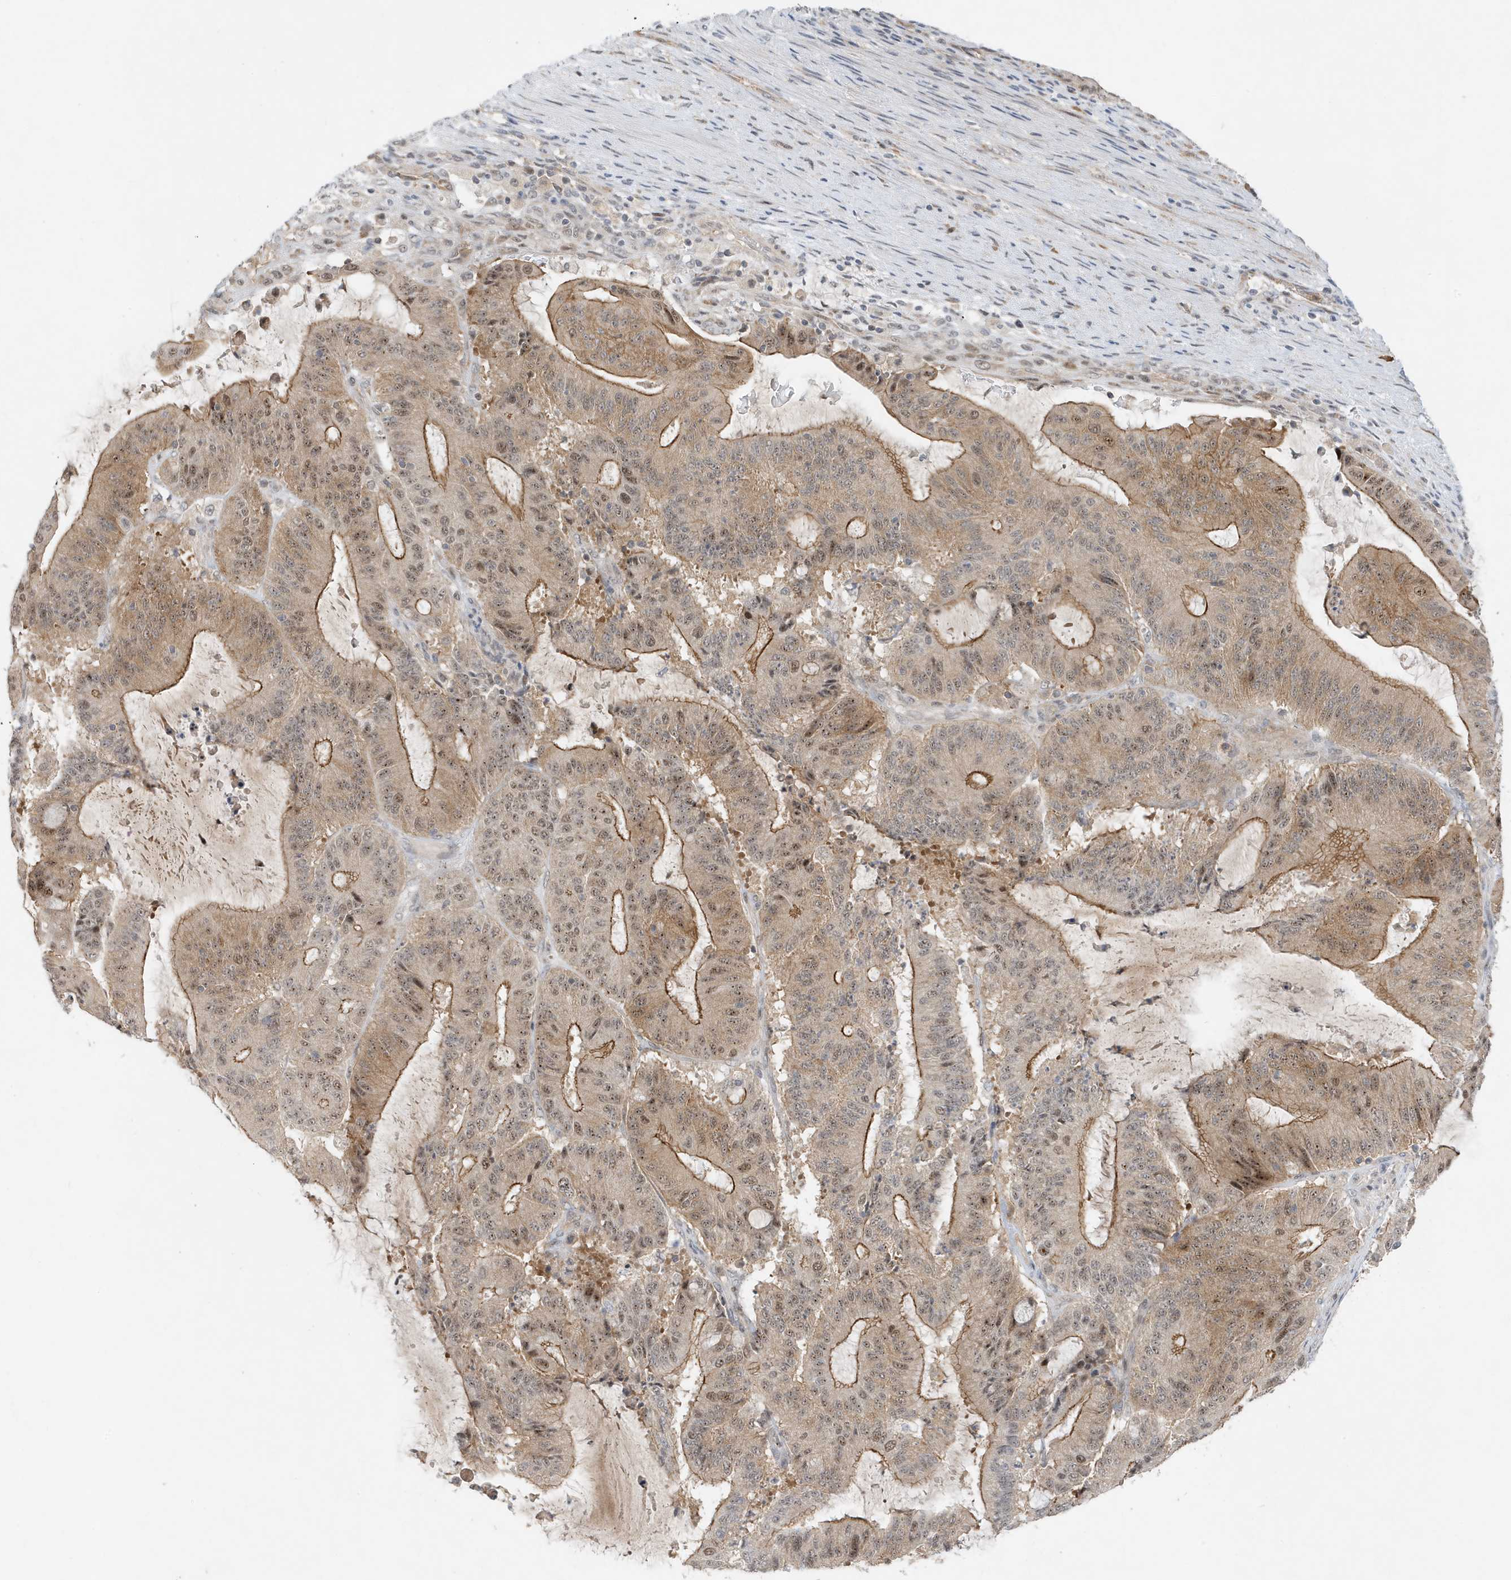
{"staining": {"intensity": "moderate", "quantity": ">75%", "location": "cytoplasmic/membranous,nuclear"}, "tissue": "liver cancer", "cell_type": "Tumor cells", "image_type": "cancer", "snomed": [{"axis": "morphology", "description": "Normal tissue, NOS"}, {"axis": "morphology", "description": "Cholangiocarcinoma"}, {"axis": "topography", "description": "Liver"}, {"axis": "topography", "description": "Peripheral nerve tissue"}], "caption": "This micrograph demonstrates immunohistochemistry staining of liver cancer, with medium moderate cytoplasmic/membranous and nuclear positivity in about >75% of tumor cells.", "gene": "MAST3", "patient": {"sex": "female", "age": 73}}